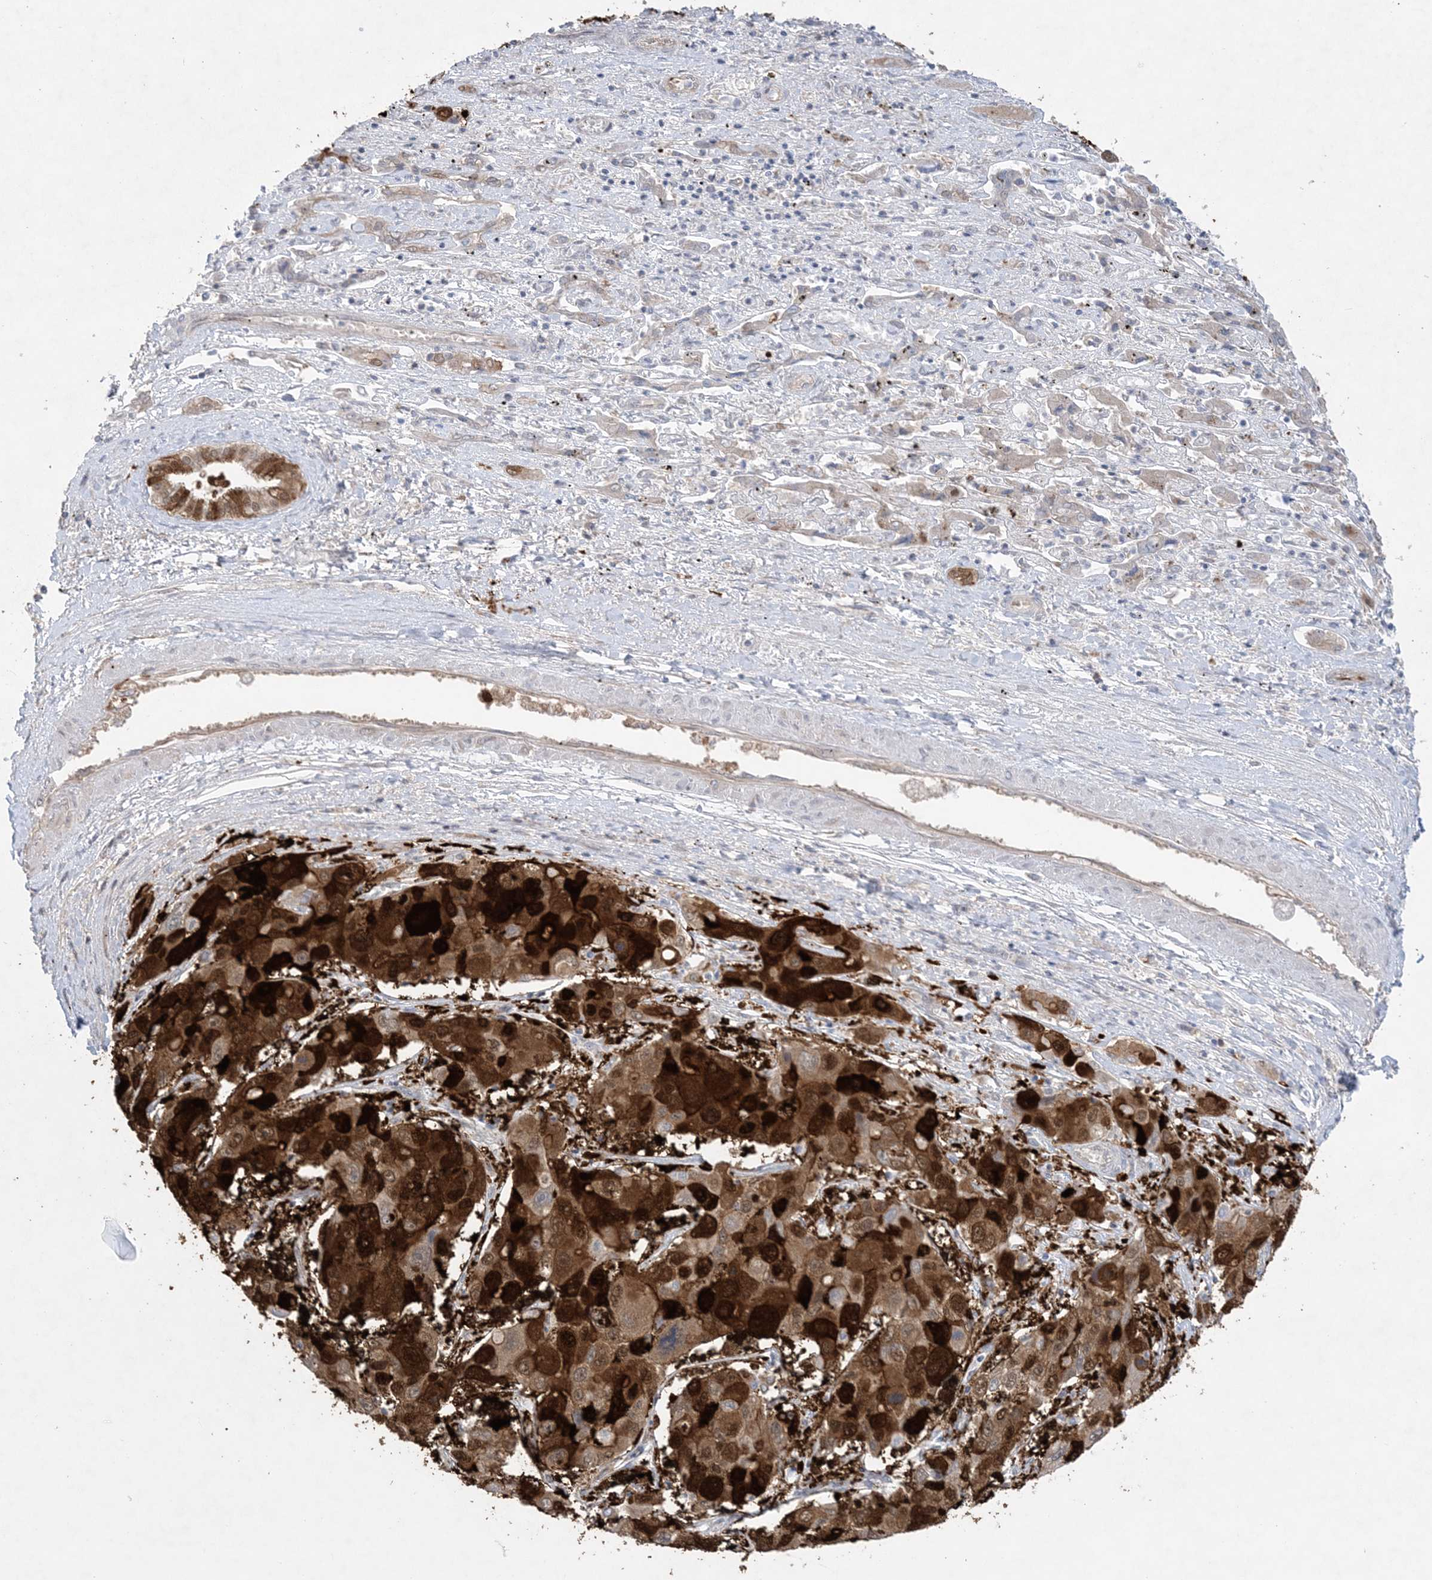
{"staining": {"intensity": "strong", "quantity": ">75%", "location": "cytoplasmic/membranous,nuclear"}, "tissue": "liver cancer", "cell_type": "Tumor cells", "image_type": "cancer", "snomed": [{"axis": "morphology", "description": "Cholangiocarcinoma"}, {"axis": "topography", "description": "Liver"}], "caption": "A high amount of strong cytoplasmic/membranous and nuclear positivity is present in about >75% of tumor cells in liver cancer tissue.", "gene": "HMGCS1", "patient": {"sex": "male", "age": 67}}